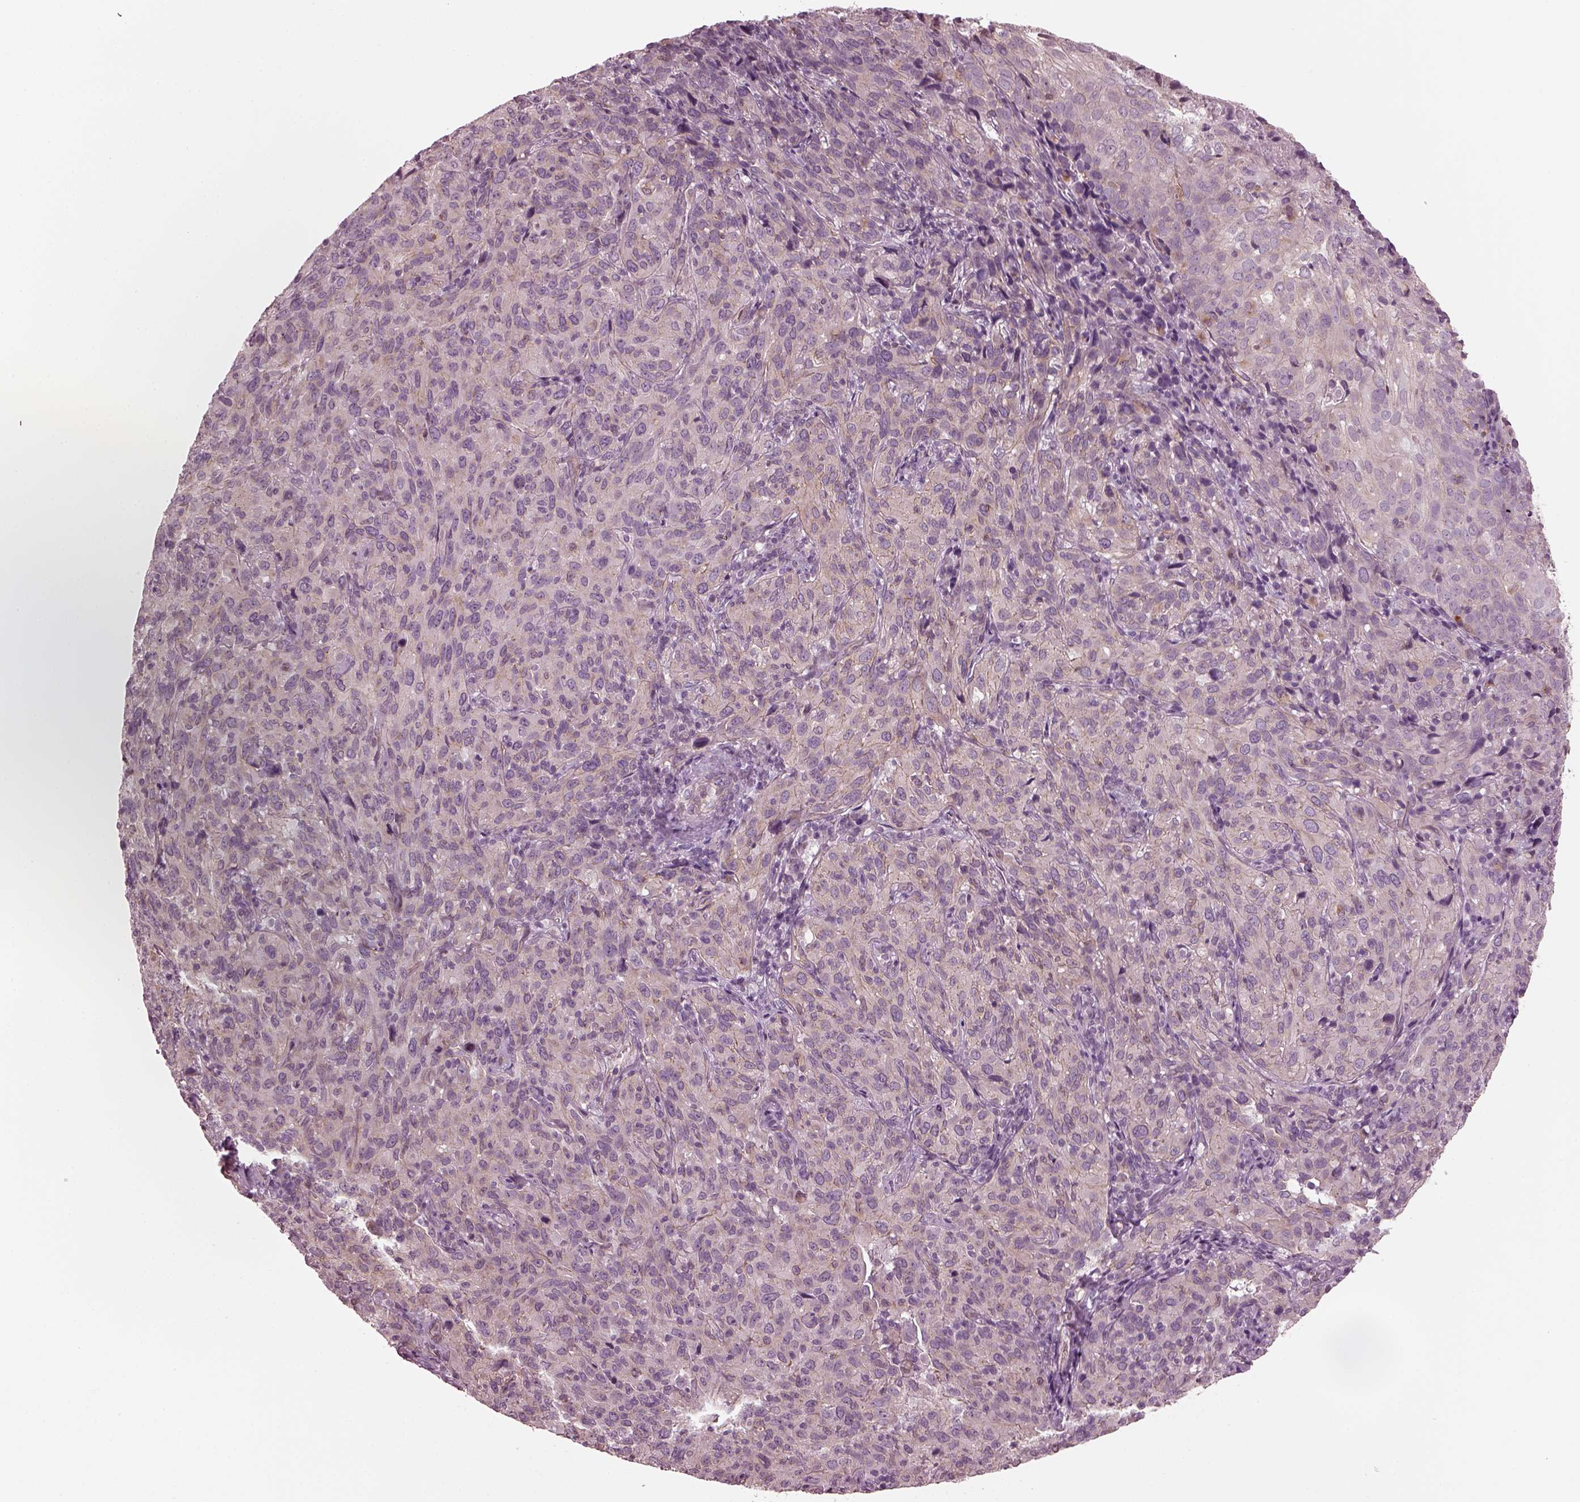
{"staining": {"intensity": "weak", "quantity": "<25%", "location": "cytoplasmic/membranous"}, "tissue": "cervical cancer", "cell_type": "Tumor cells", "image_type": "cancer", "snomed": [{"axis": "morphology", "description": "Squamous cell carcinoma, NOS"}, {"axis": "topography", "description": "Cervix"}], "caption": "Protein analysis of cervical squamous cell carcinoma displays no significant expression in tumor cells.", "gene": "ODAD1", "patient": {"sex": "female", "age": 51}}